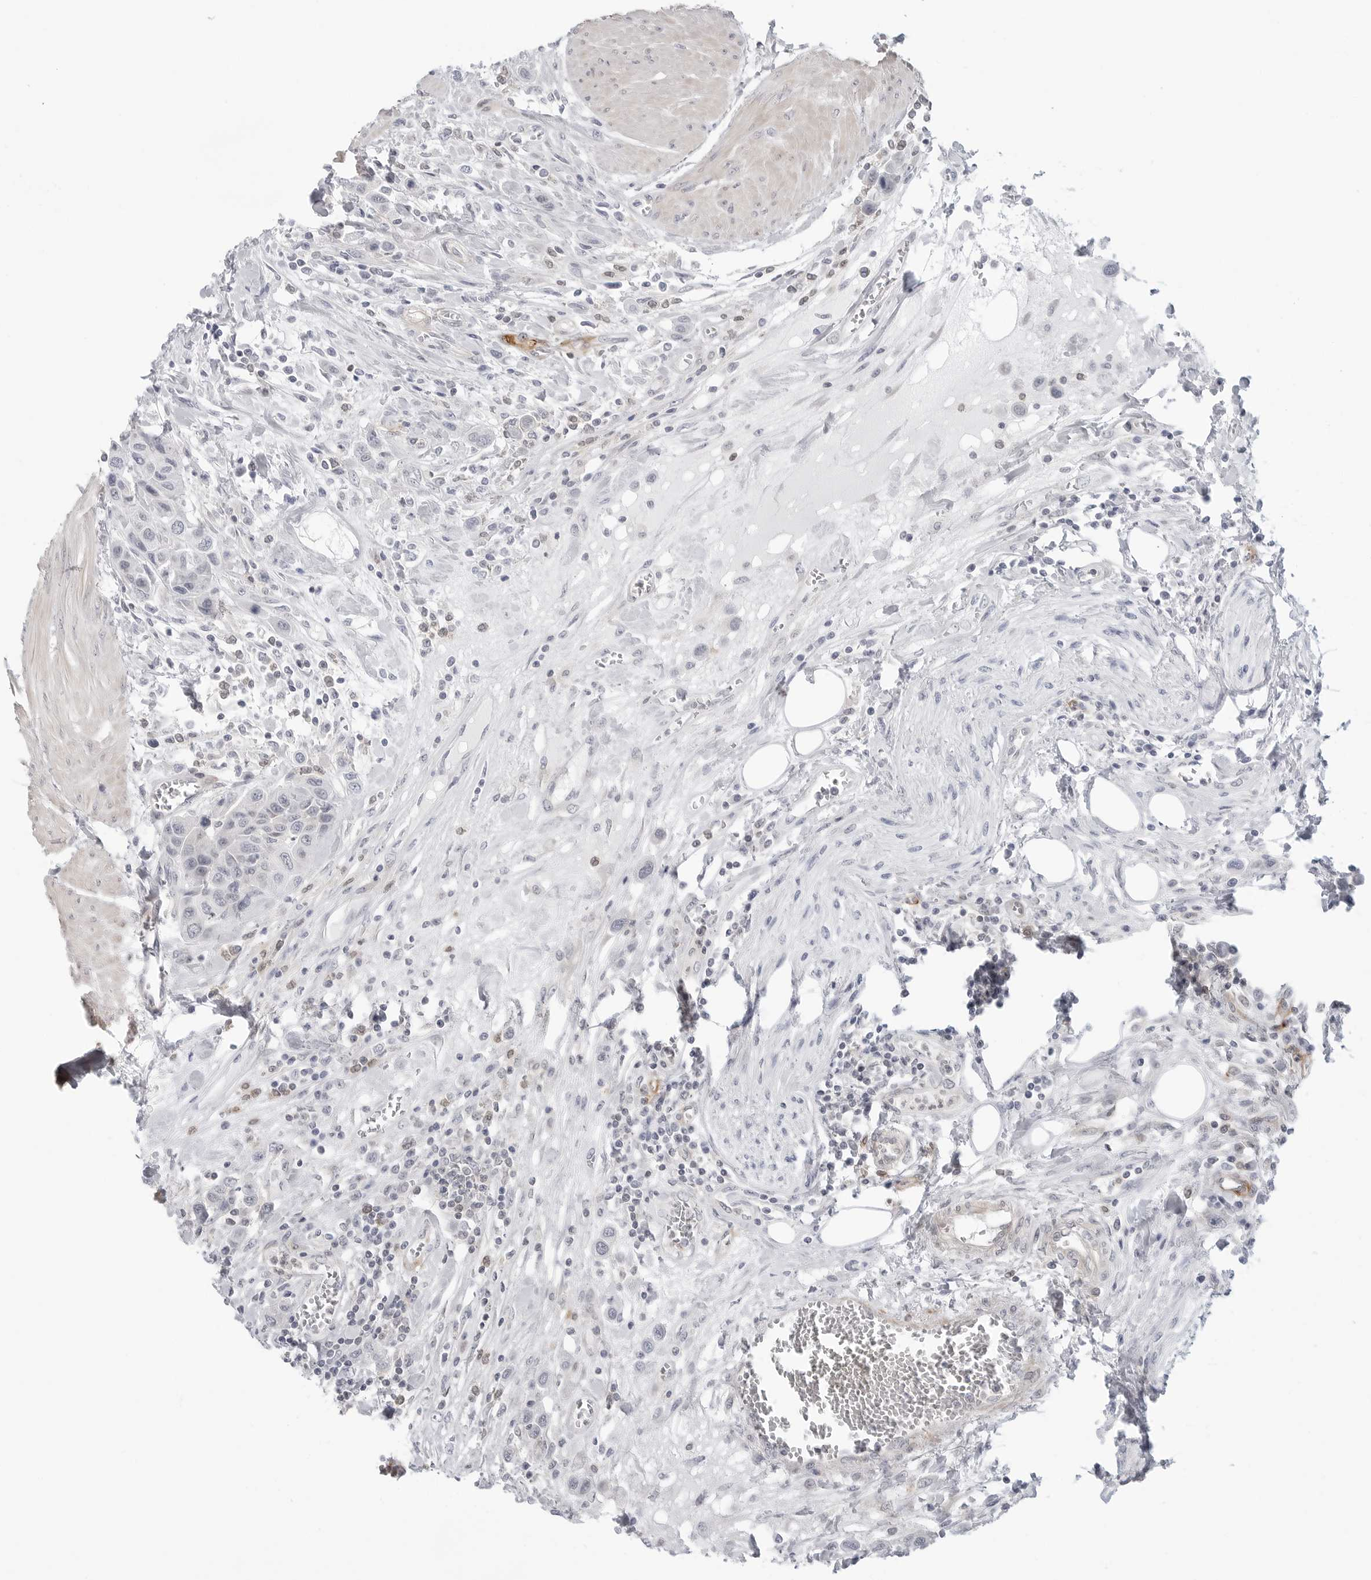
{"staining": {"intensity": "negative", "quantity": "none", "location": "none"}, "tissue": "urothelial cancer", "cell_type": "Tumor cells", "image_type": "cancer", "snomed": [{"axis": "morphology", "description": "Urothelial carcinoma, High grade"}, {"axis": "topography", "description": "Urinary bladder"}], "caption": "Tumor cells are negative for brown protein staining in urothelial carcinoma (high-grade). (Brightfield microscopy of DAB IHC at high magnification).", "gene": "STXBP3", "patient": {"sex": "male", "age": 50}}